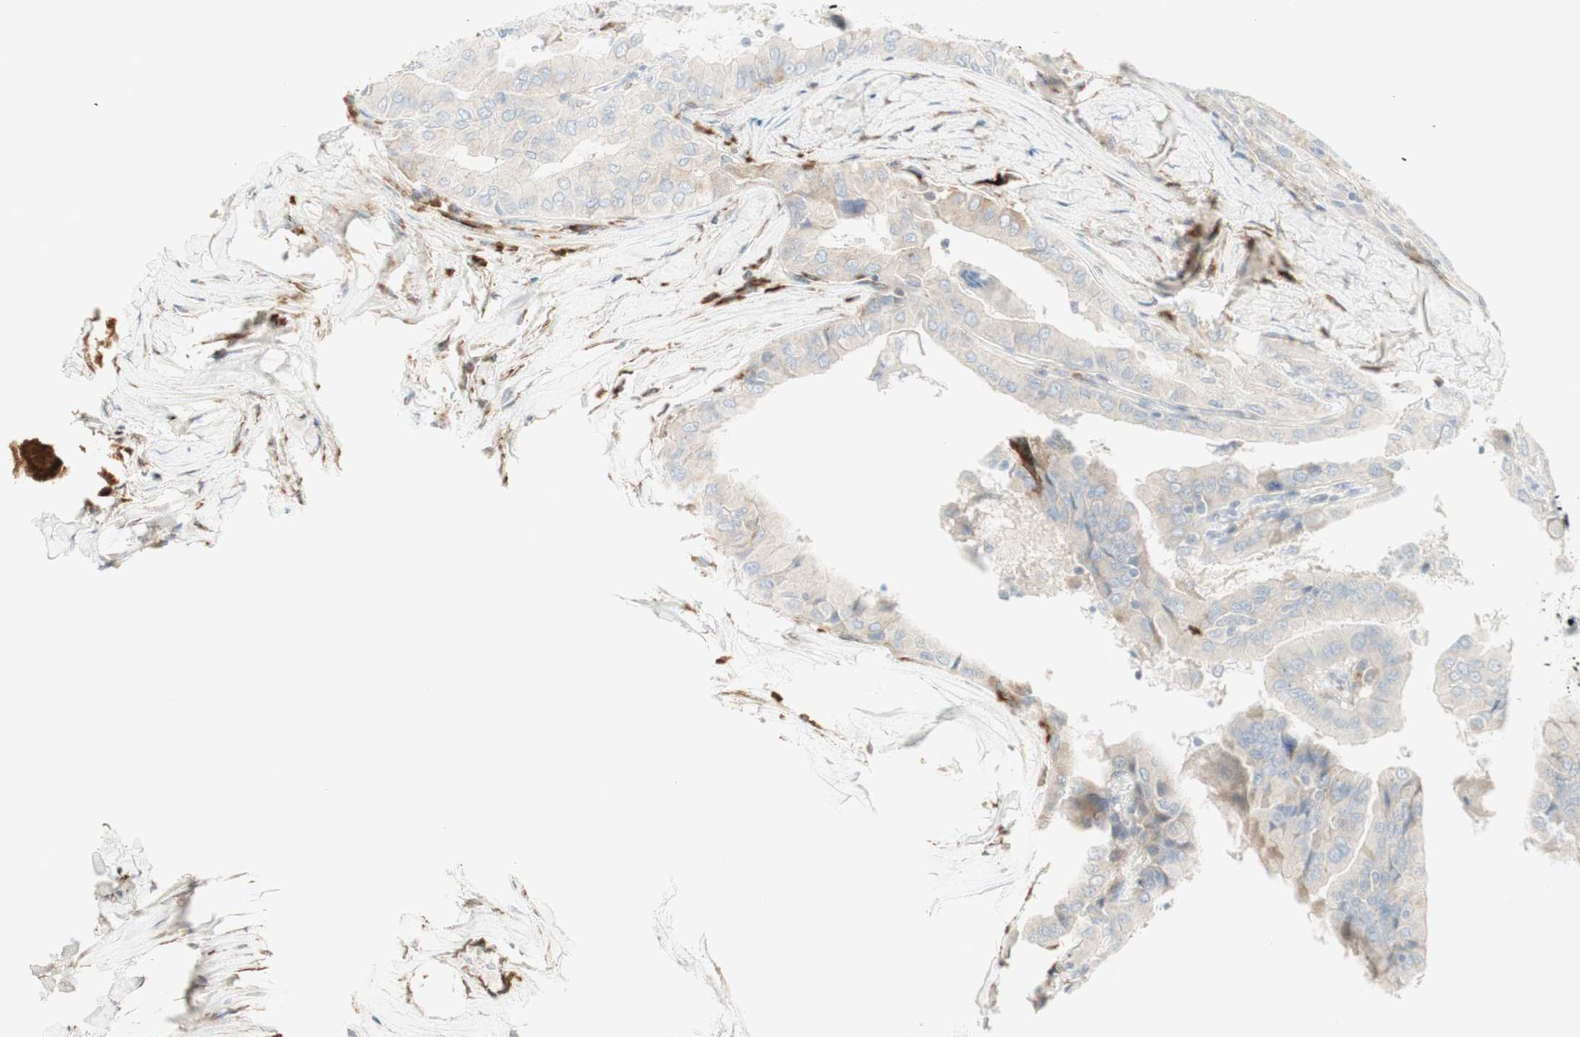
{"staining": {"intensity": "weak", "quantity": "25%-75%", "location": "cytoplasmic/membranous"}, "tissue": "thyroid cancer", "cell_type": "Tumor cells", "image_type": "cancer", "snomed": [{"axis": "morphology", "description": "Papillary adenocarcinoma, NOS"}, {"axis": "topography", "description": "Thyroid gland"}], "caption": "IHC staining of papillary adenocarcinoma (thyroid), which shows low levels of weak cytoplasmic/membranous expression in approximately 25%-75% of tumor cells indicating weak cytoplasmic/membranous protein staining. The staining was performed using DAB (3,3'-diaminobenzidine) (brown) for protein detection and nuclei were counterstained in hematoxylin (blue).", "gene": "MDK", "patient": {"sex": "male", "age": 33}}